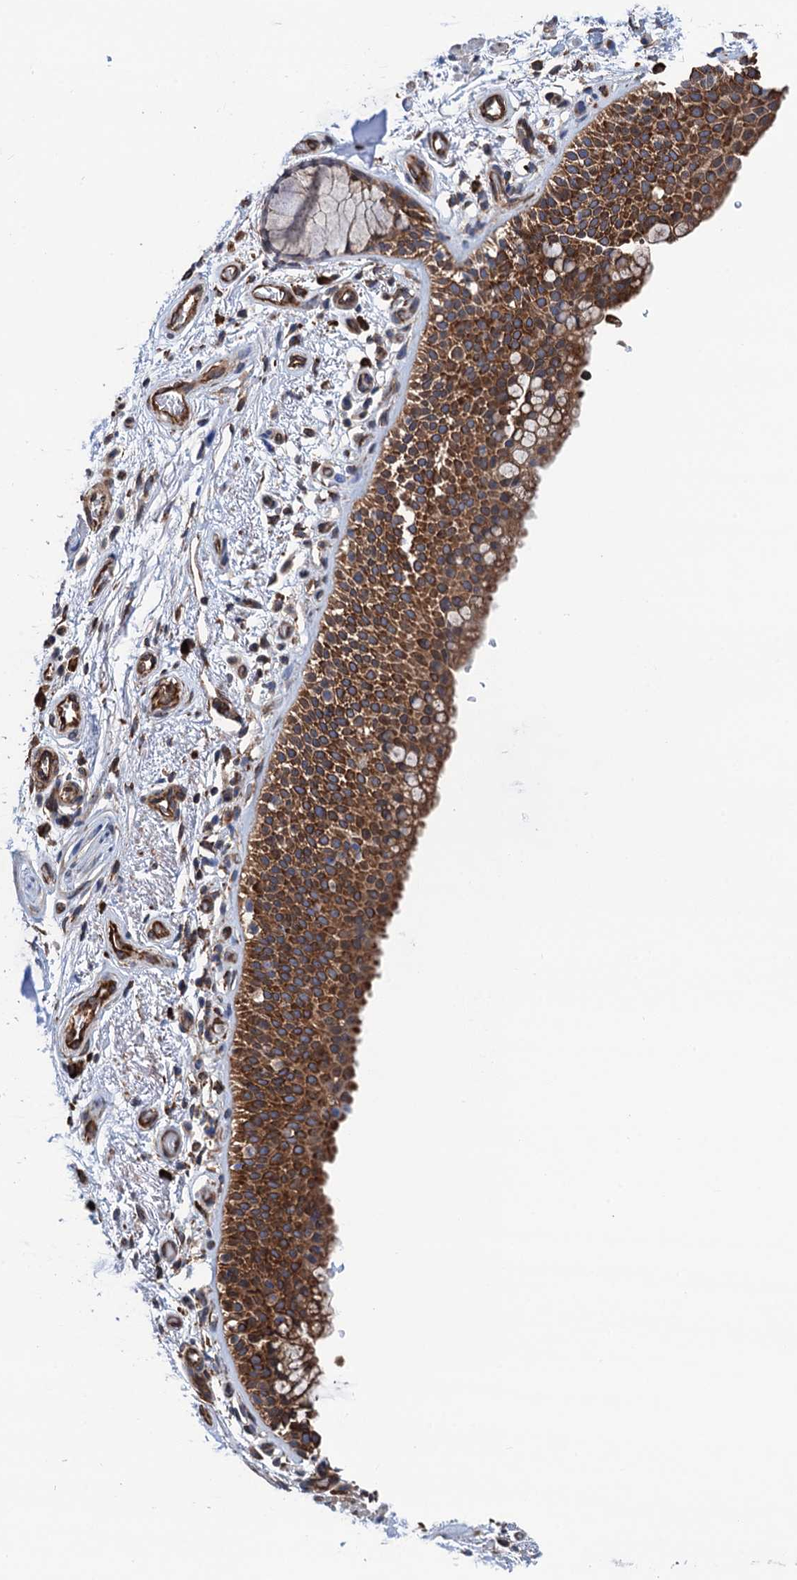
{"staining": {"intensity": "strong", "quantity": ">75%", "location": "cytoplasmic/membranous"}, "tissue": "bronchus", "cell_type": "Respiratory epithelial cells", "image_type": "normal", "snomed": [{"axis": "morphology", "description": "Normal tissue, NOS"}, {"axis": "topography", "description": "Bronchus"}], "caption": "The micrograph displays staining of benign bronchus, revealing strong cytoplasmic/membranous protein expression (brown color) within respiratory epithelial cells.", "gene": "SLC12A7", "patient": {"sex": "male", "age": 65}}